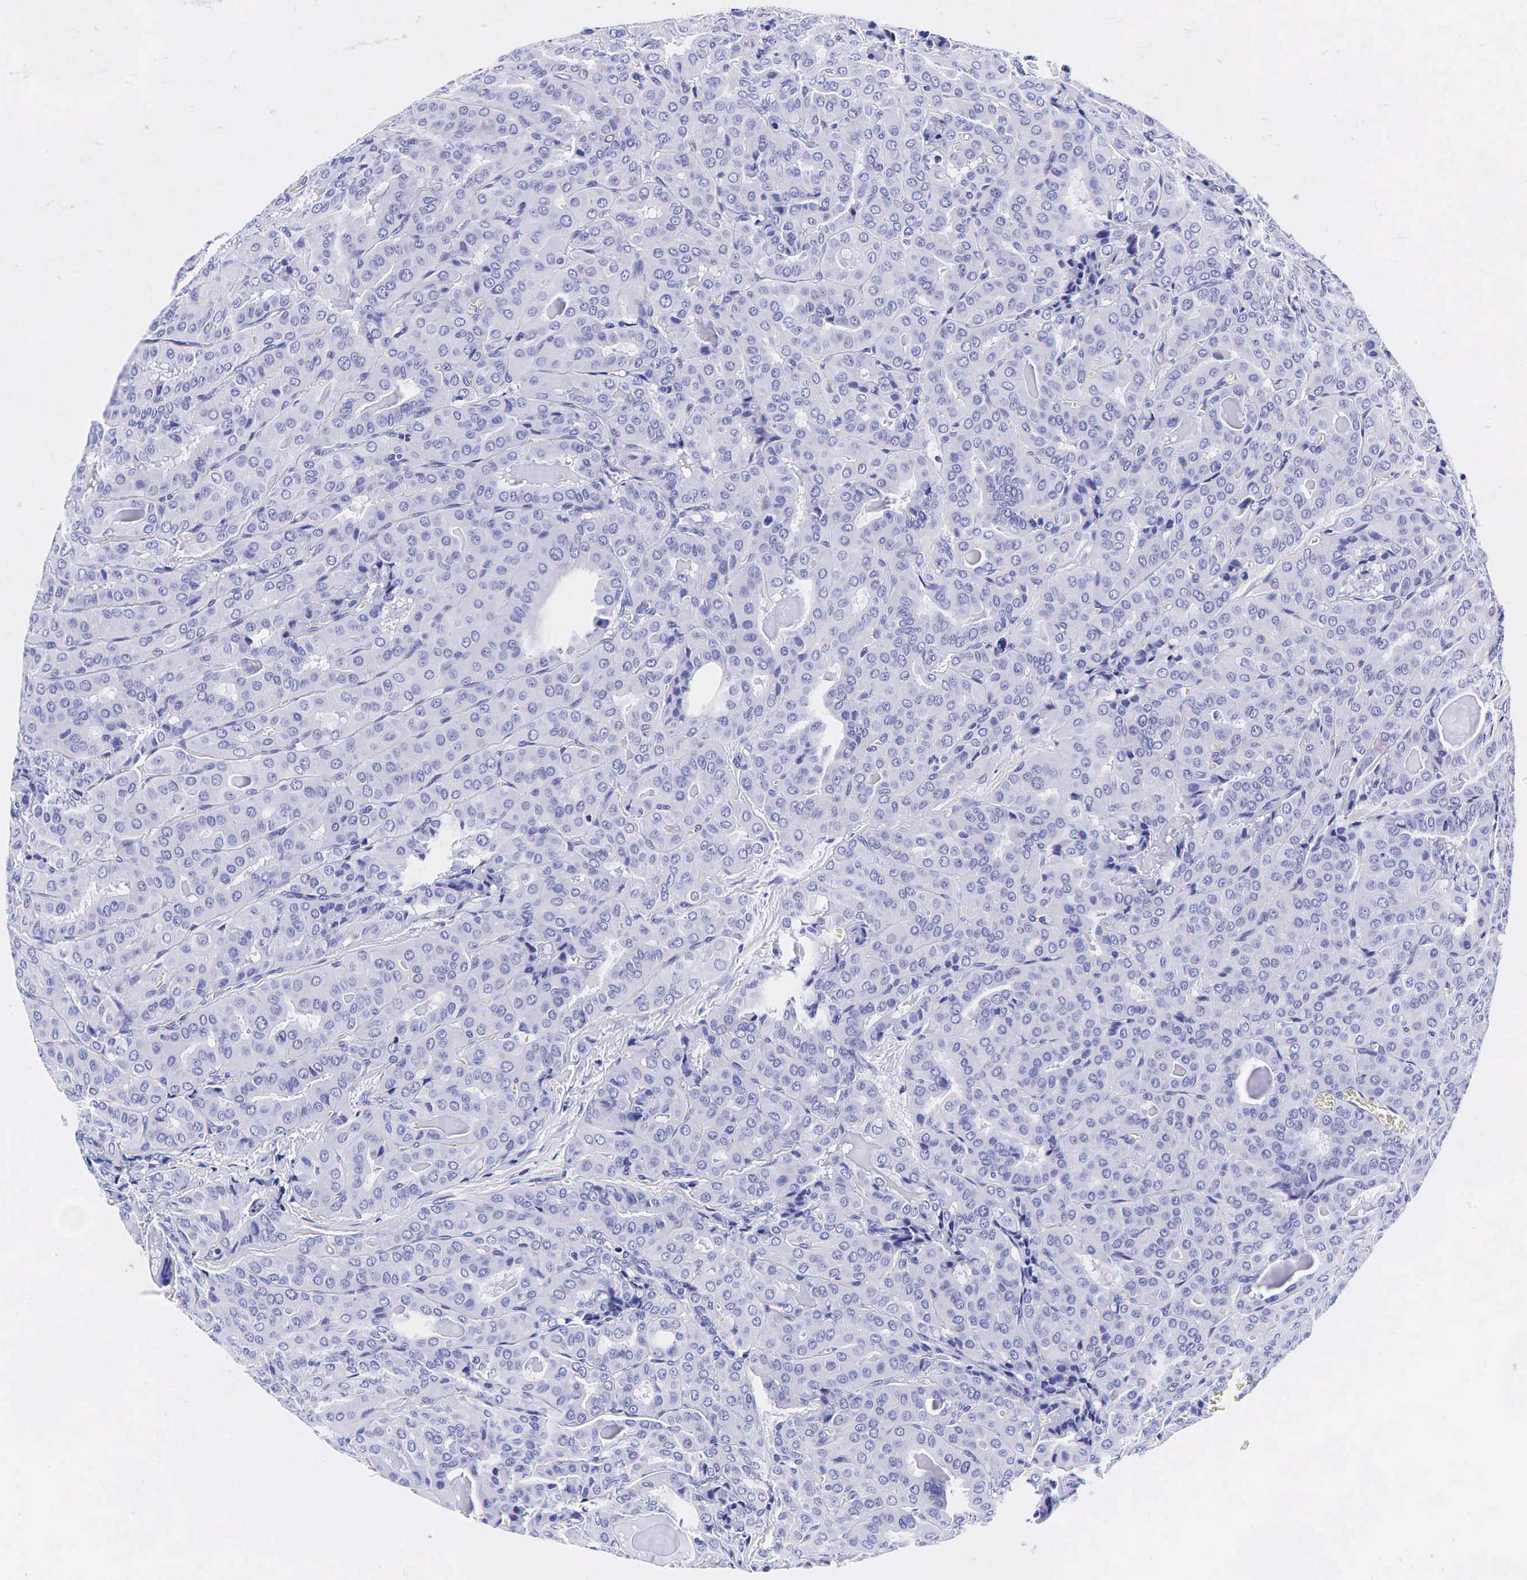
{"staining": {"intensity": "negative", "quantity": "none", "location": "none"}, "tissue": "thyroid cancer", "cell_type": "Tumor cells", "image_type": "cancer", "snomed": [{"axis": "morphology", "description": "Papillary adenocarcinoma, NOS"}, {"axis": "topography", "description": "Thyroid gland"}], "caption": "Tumor cells are negative for brown protein staining in thyroid cancer (papillary adenocarcinoma).", "gene": "GCG", "patient": {"sex": "female", "age": 71}}